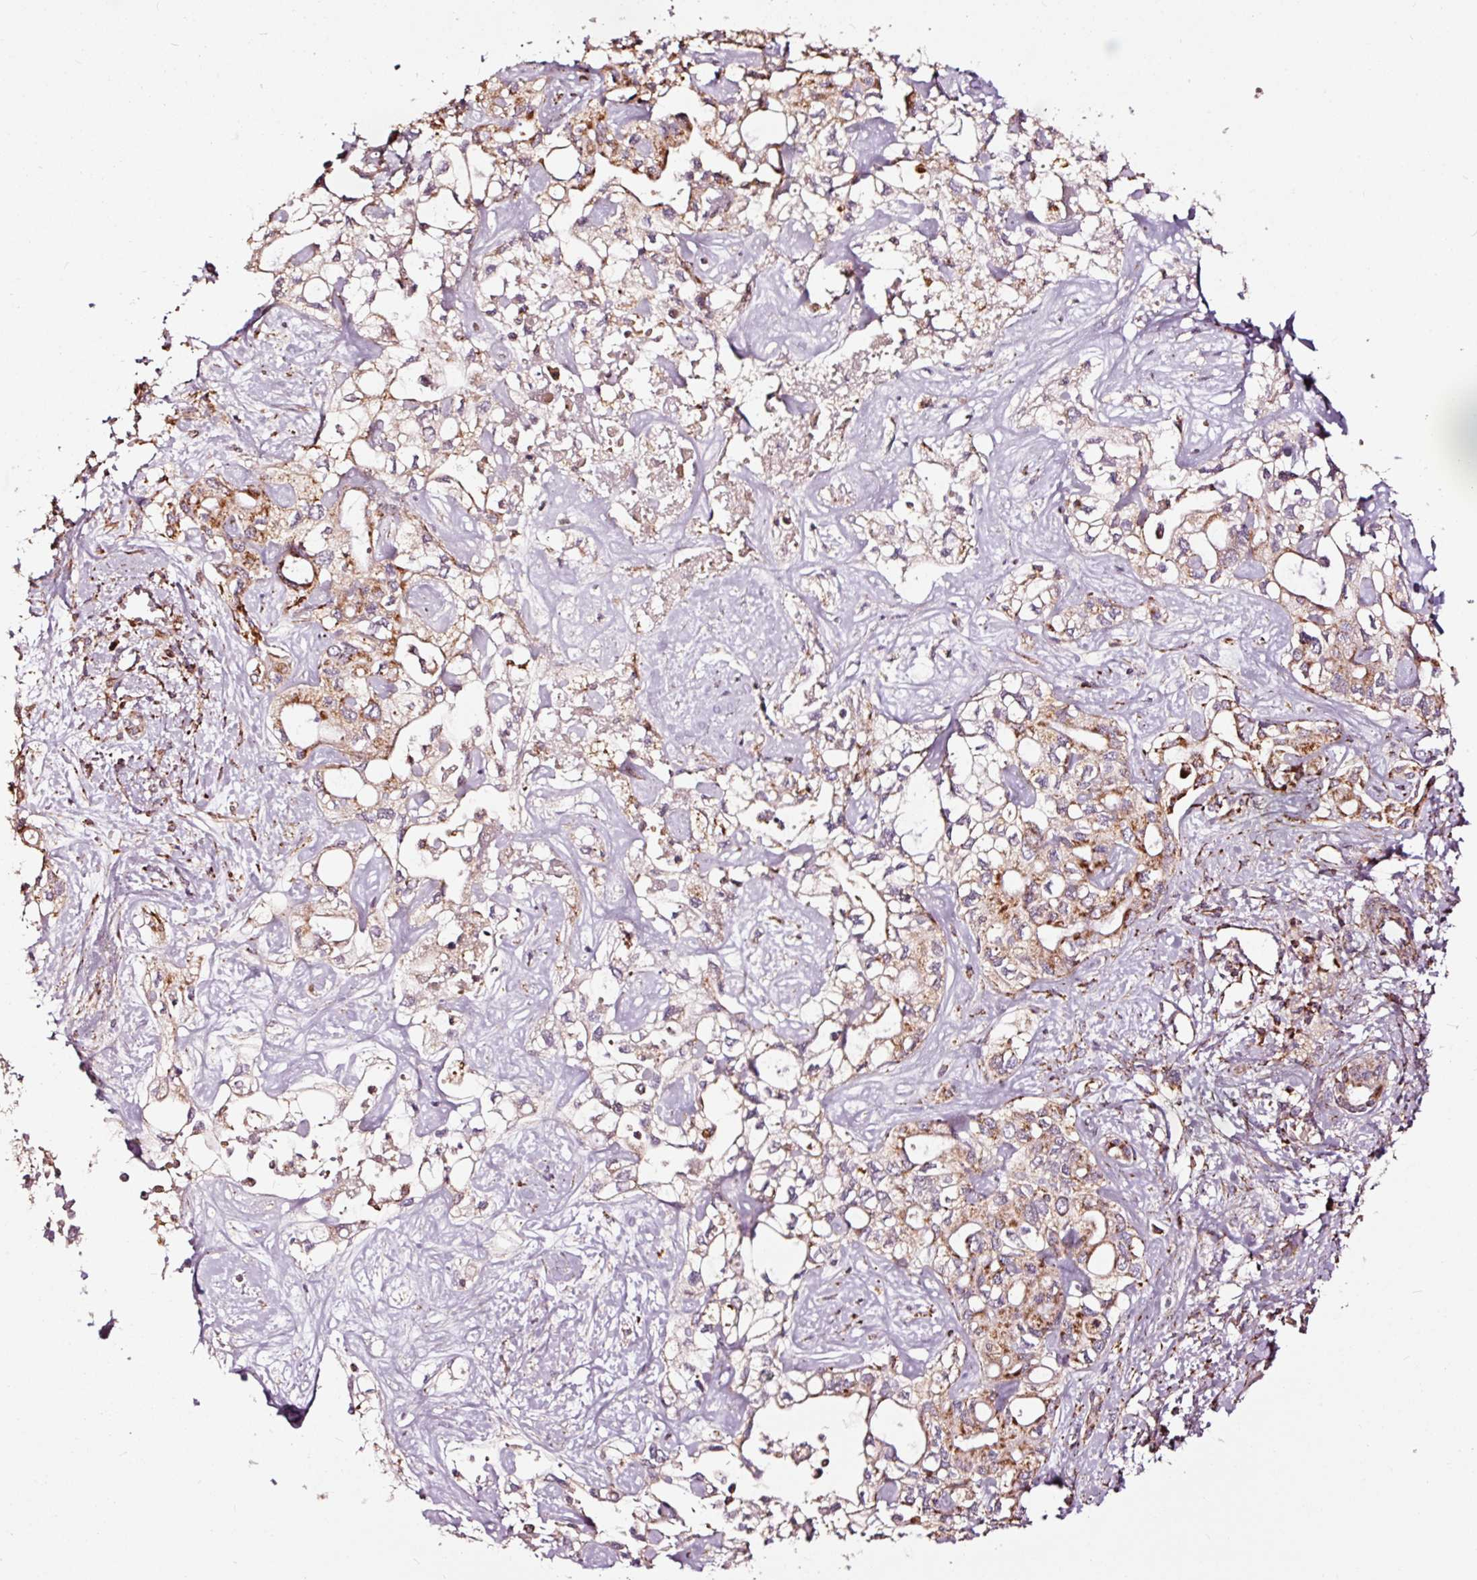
{"staining": {"intensity": "moderate", "quantity": "25%-75%", "location": "cytoplasmic/membranous"}, "tissue": "liver cancer", "cell_type": "Tumor cells", "image_type": "cancer", "snomed": [{"axis": "morphology", "description": "Cholangiocarcinoma"}, {"axis": "topography", "description": "Liver"}], "caption": "Immunohistochemical staining of cholangiocarcinoma (liver) displays medium levels of moderate cytoplasmic/membranous expression in approximately 25%-75% of tumor cells.", "gene": "TPM1", "patient": {"sex": "female", "age": 64}}